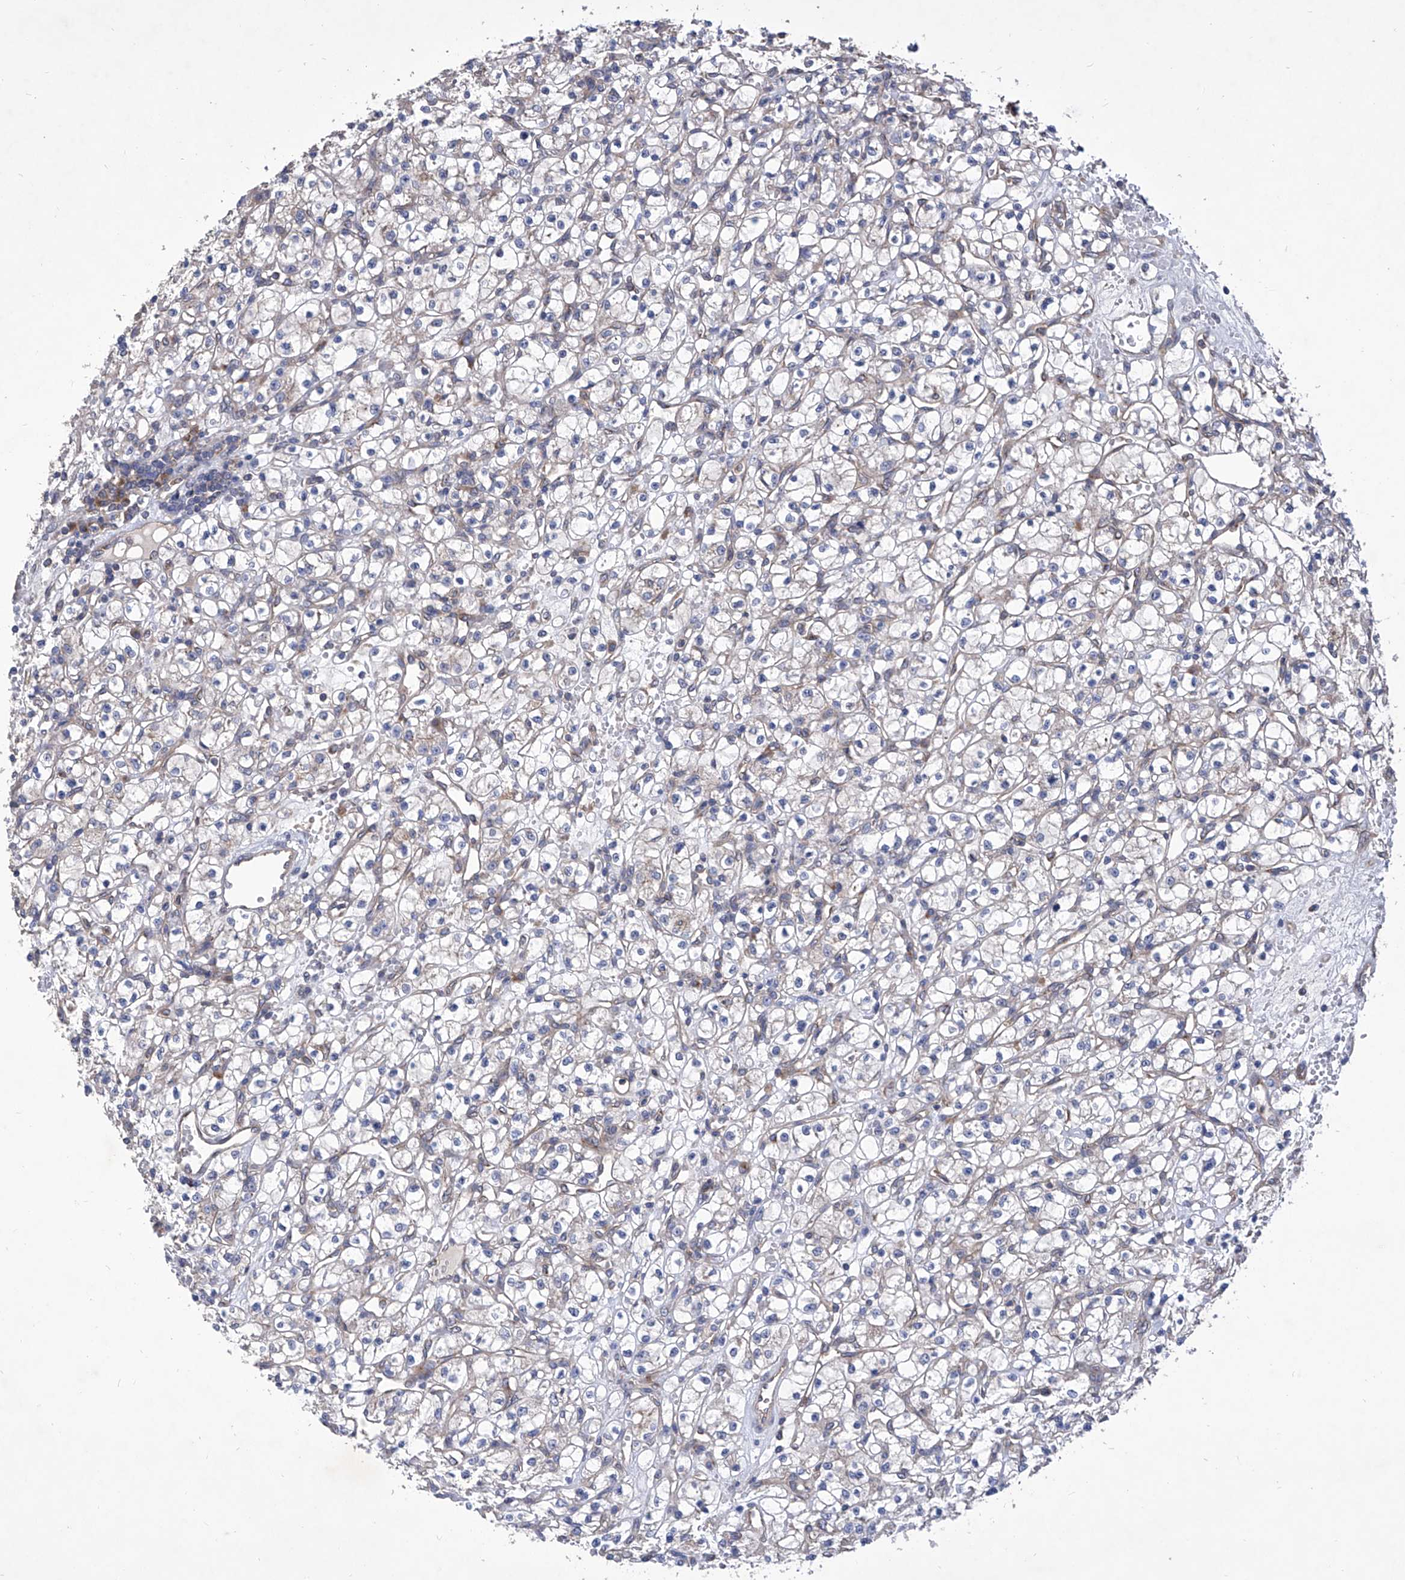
{"staining": {"intensity": "negative", "quantity": "none", "location": "none"}, "tissue": "renal cancer", "cell_type": "Tumor cells", "image_type": "cancer", "snomed": [{"axis": "morphology", "description": "Adenocarcinoma, NOS"}, {"axis": "topography", "description": "Kidney"}], "caption": "Immunohistochemistry (IHC) of renal adenocarcinoma demonstrates no expression in tumor cells.", "gene": "TJAP1", "patient": {"sex": "female", "age": 59}}